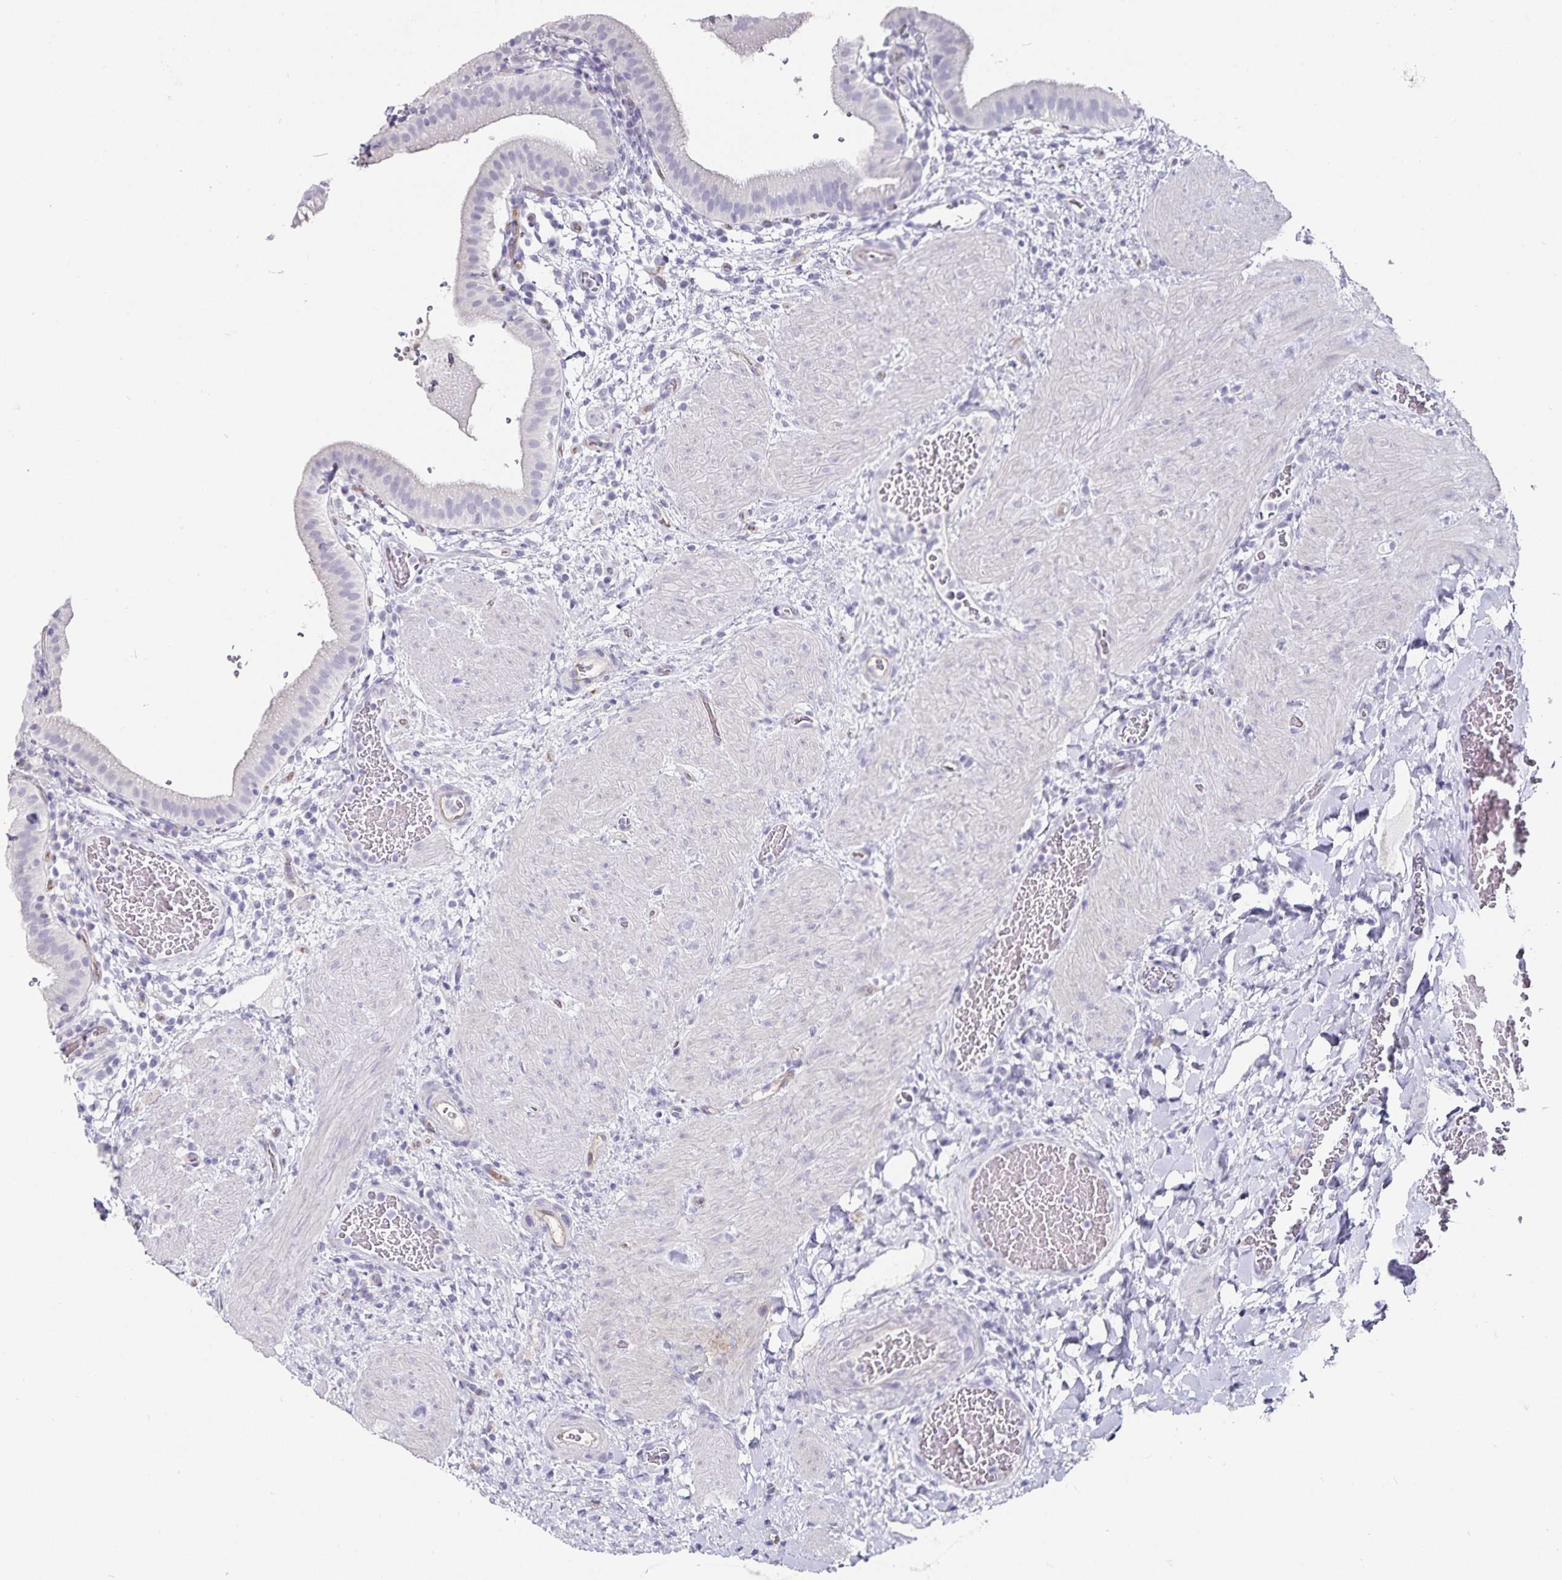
{"staining": {"intensity": "negative", "quantity": "none", "location": "none"}, "tissue": "gallbladder", "cell_type": "Glandular cells", "image_type": "normal", "snomed": [{"axis": "morphology", "description": "Normal tissue, NOS"}, {"axis": "topography", "description": "Gallbladder"}], "caption": "Unremarkable gallbladder was stained to show a protein in brown. There is no significant staining in glandular cells. The staining is performed using DAB brown chromogen with nuclei counter-stained in using hematoxylin.", "gene": "PODXL", "patient": {"sex": "male", "age": 26}}